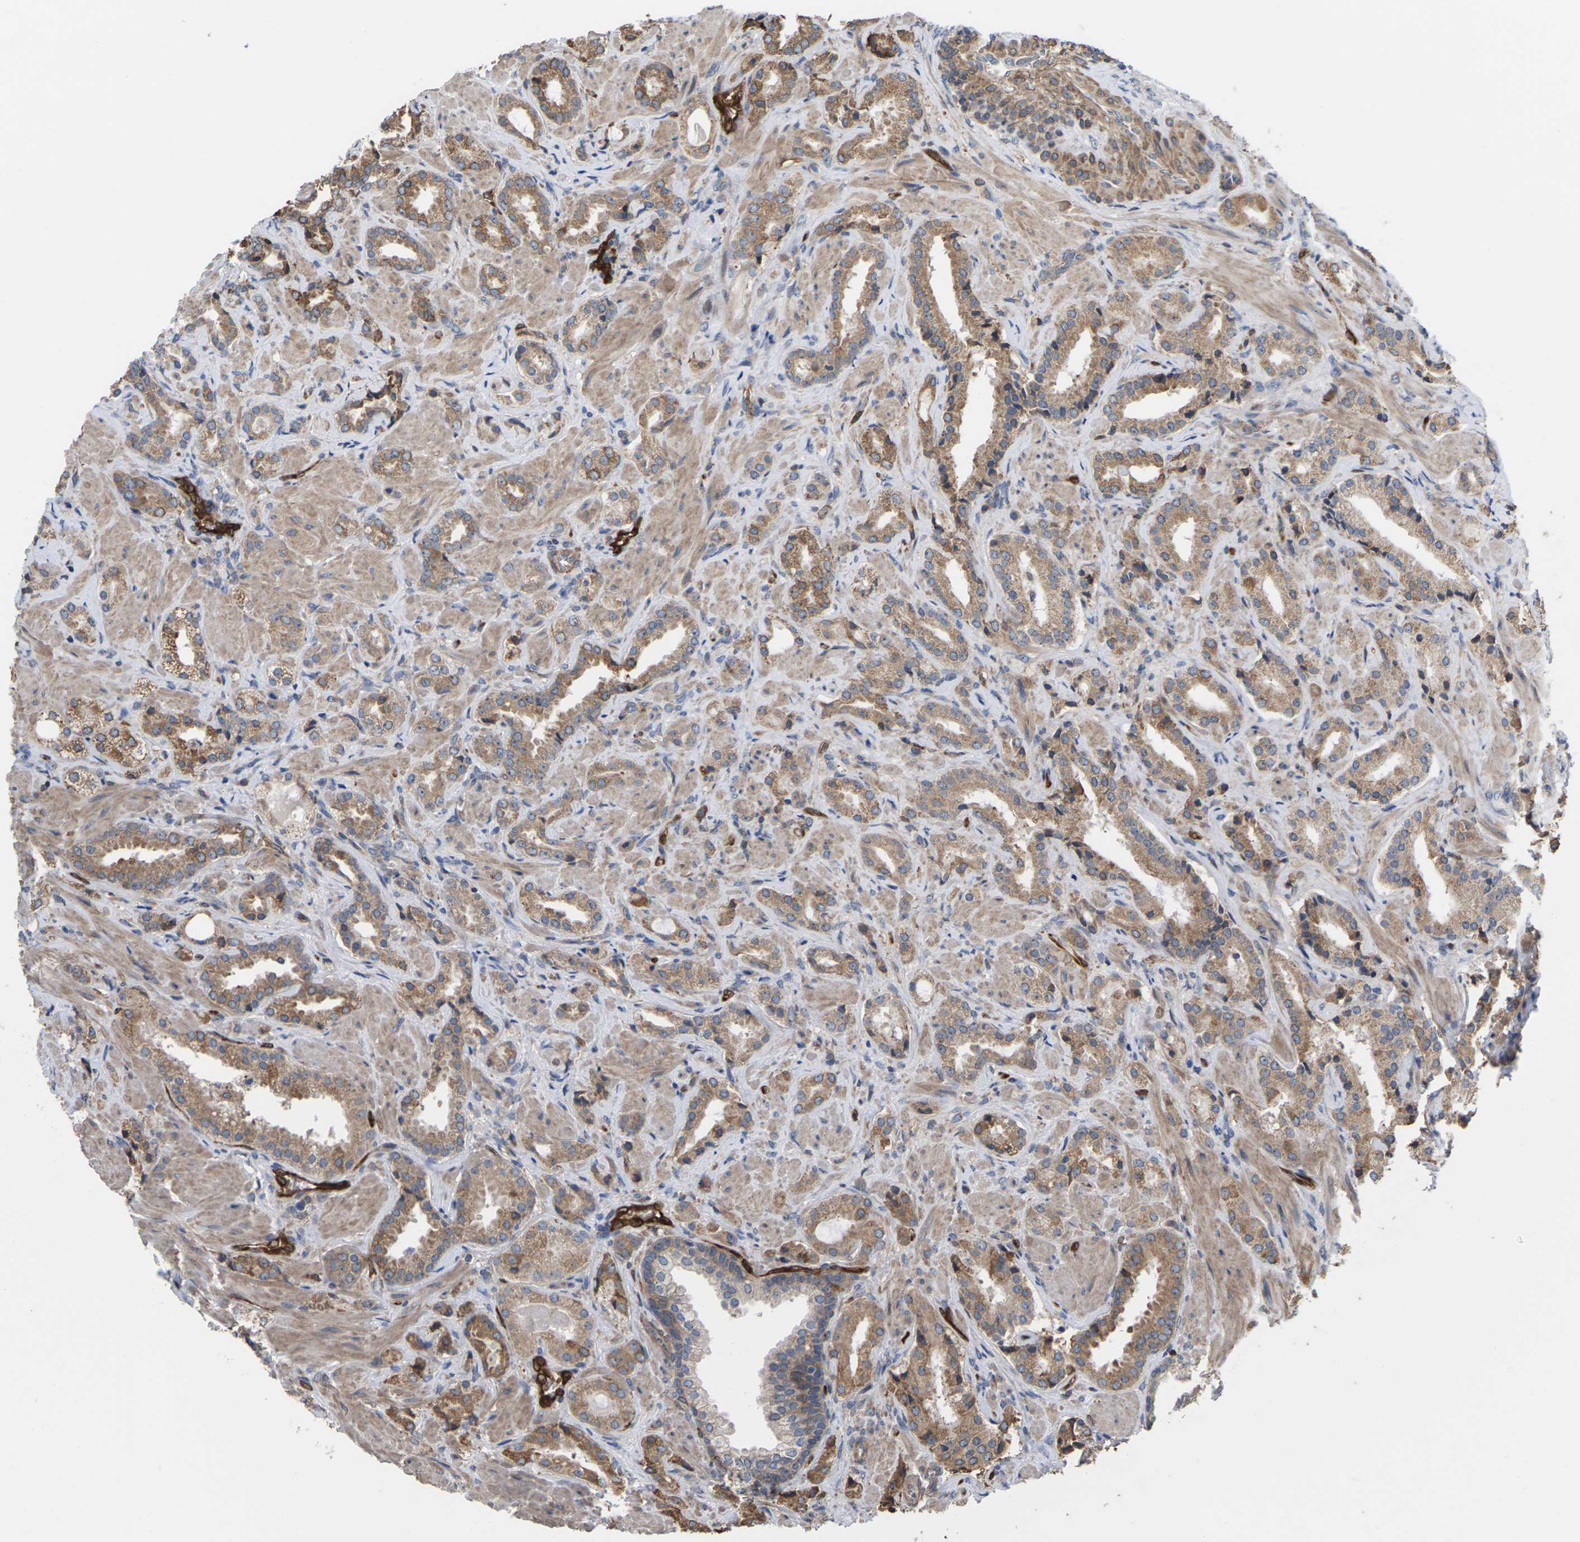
{"staining": {"intensity": "moderate", "quantity": ">75%", "location": "cytoplasmic/membranous"}, "tissue": "prostate cancer", "cell_type": "Tumor cells", "image_type": "cancer", "snomed": [{"axis": "morphology", "description": "Adenocarcinoma, High grade"}, {"axis": "topography", "description": "Prostate"}], "caption": "High-grade adenocarcinoma (prostate) was stained to show a protein in brown. There is medium levels of moderate cytoplasmic/membranous positivity in approximately >75% of tumor cells. The protein of interest is shown in brown color, while the nuclei are stained blue.", "gene": "TIAM1", "patient": {"sex": "male", "age": 64}}